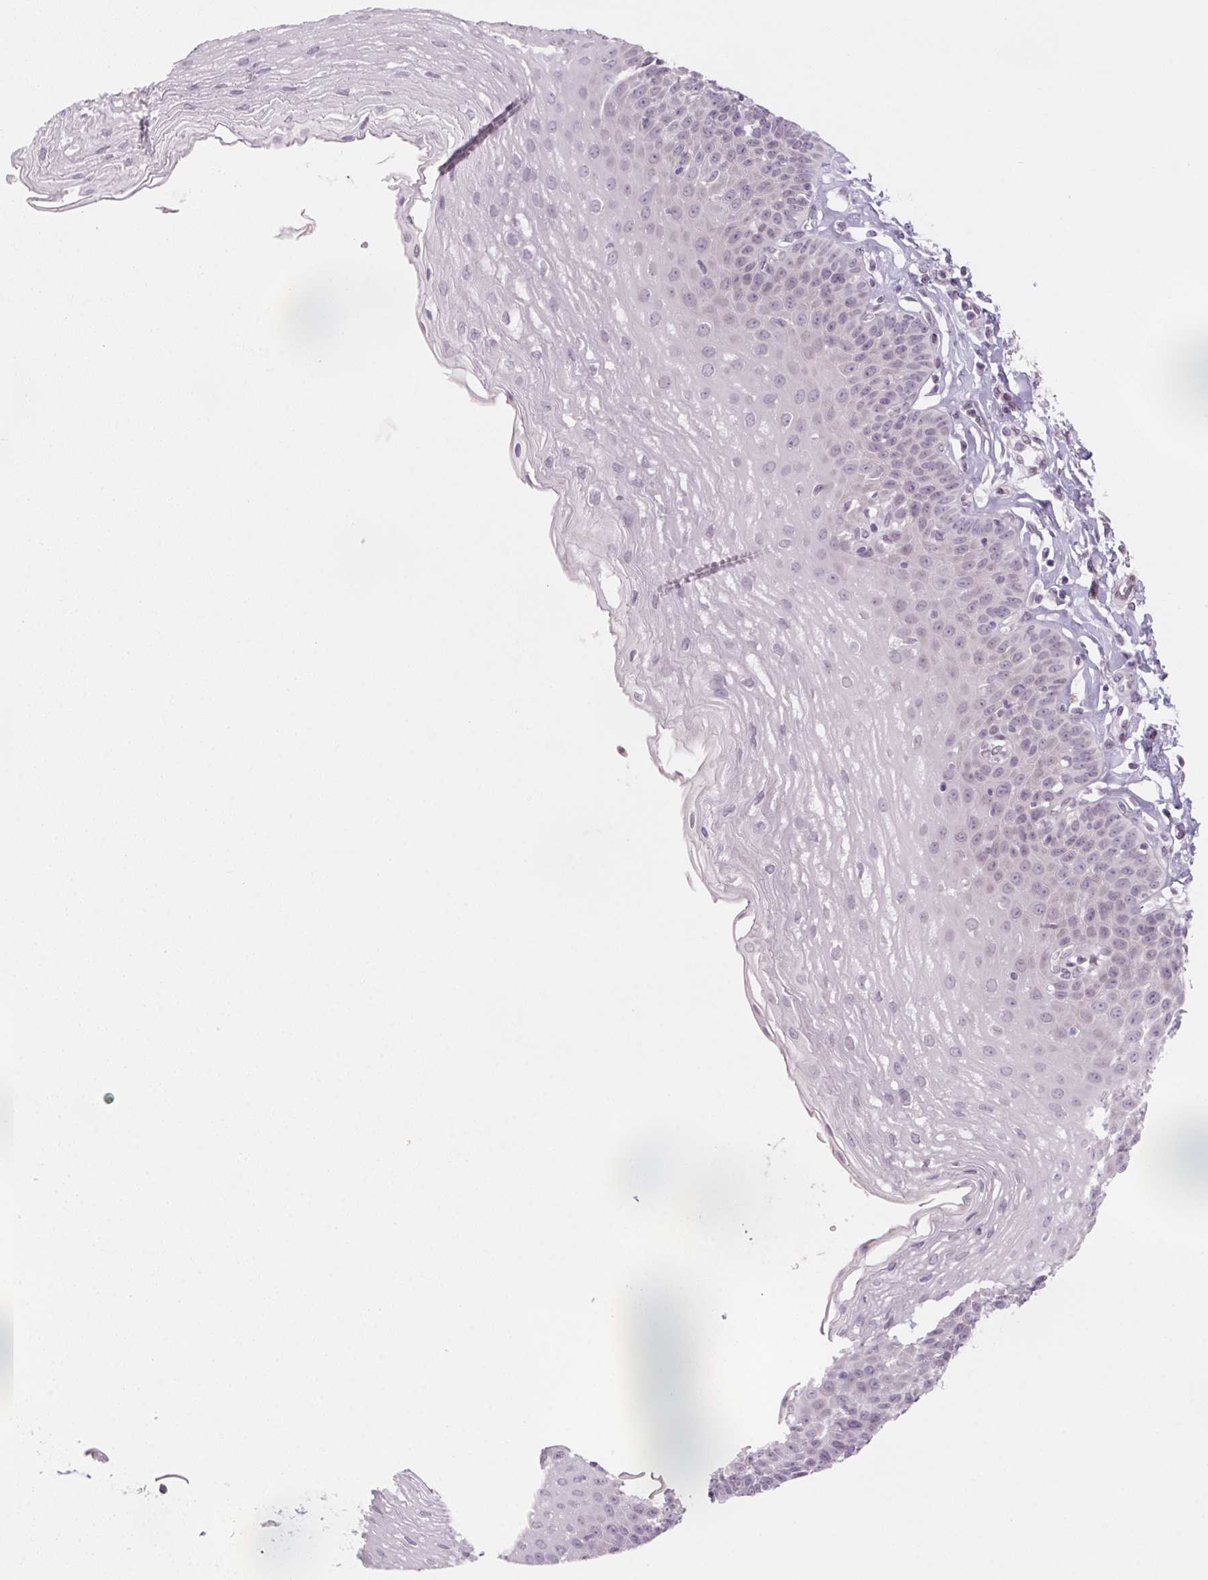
{"staining": {"intensity": "negative", "quantity": "none", "location": "none"}, "tissue": "esophagus", "cell_type": "Squamous epithelial cells", "image_type": "normal", "snomed": [{"axis": "morphology", "description": "Normal tissue, NOS"}, {"axis": "topography", "description": "Esophagus"}], "caption": "Immunohistochemistry (IHC) histopathology image of unremarkable esophagus: esophagus stained with DAB (3,3'-diaminobenzidine) reveals no significant protein positivity in squamous epithelial cells. Brightfield microscopy of immunohistochemistry stained with DAB (brown) and hematoxylin (blue), captured at high magnification.", "gene": "KCNQ2", "patient": {"sex": "female", "age": 81}}